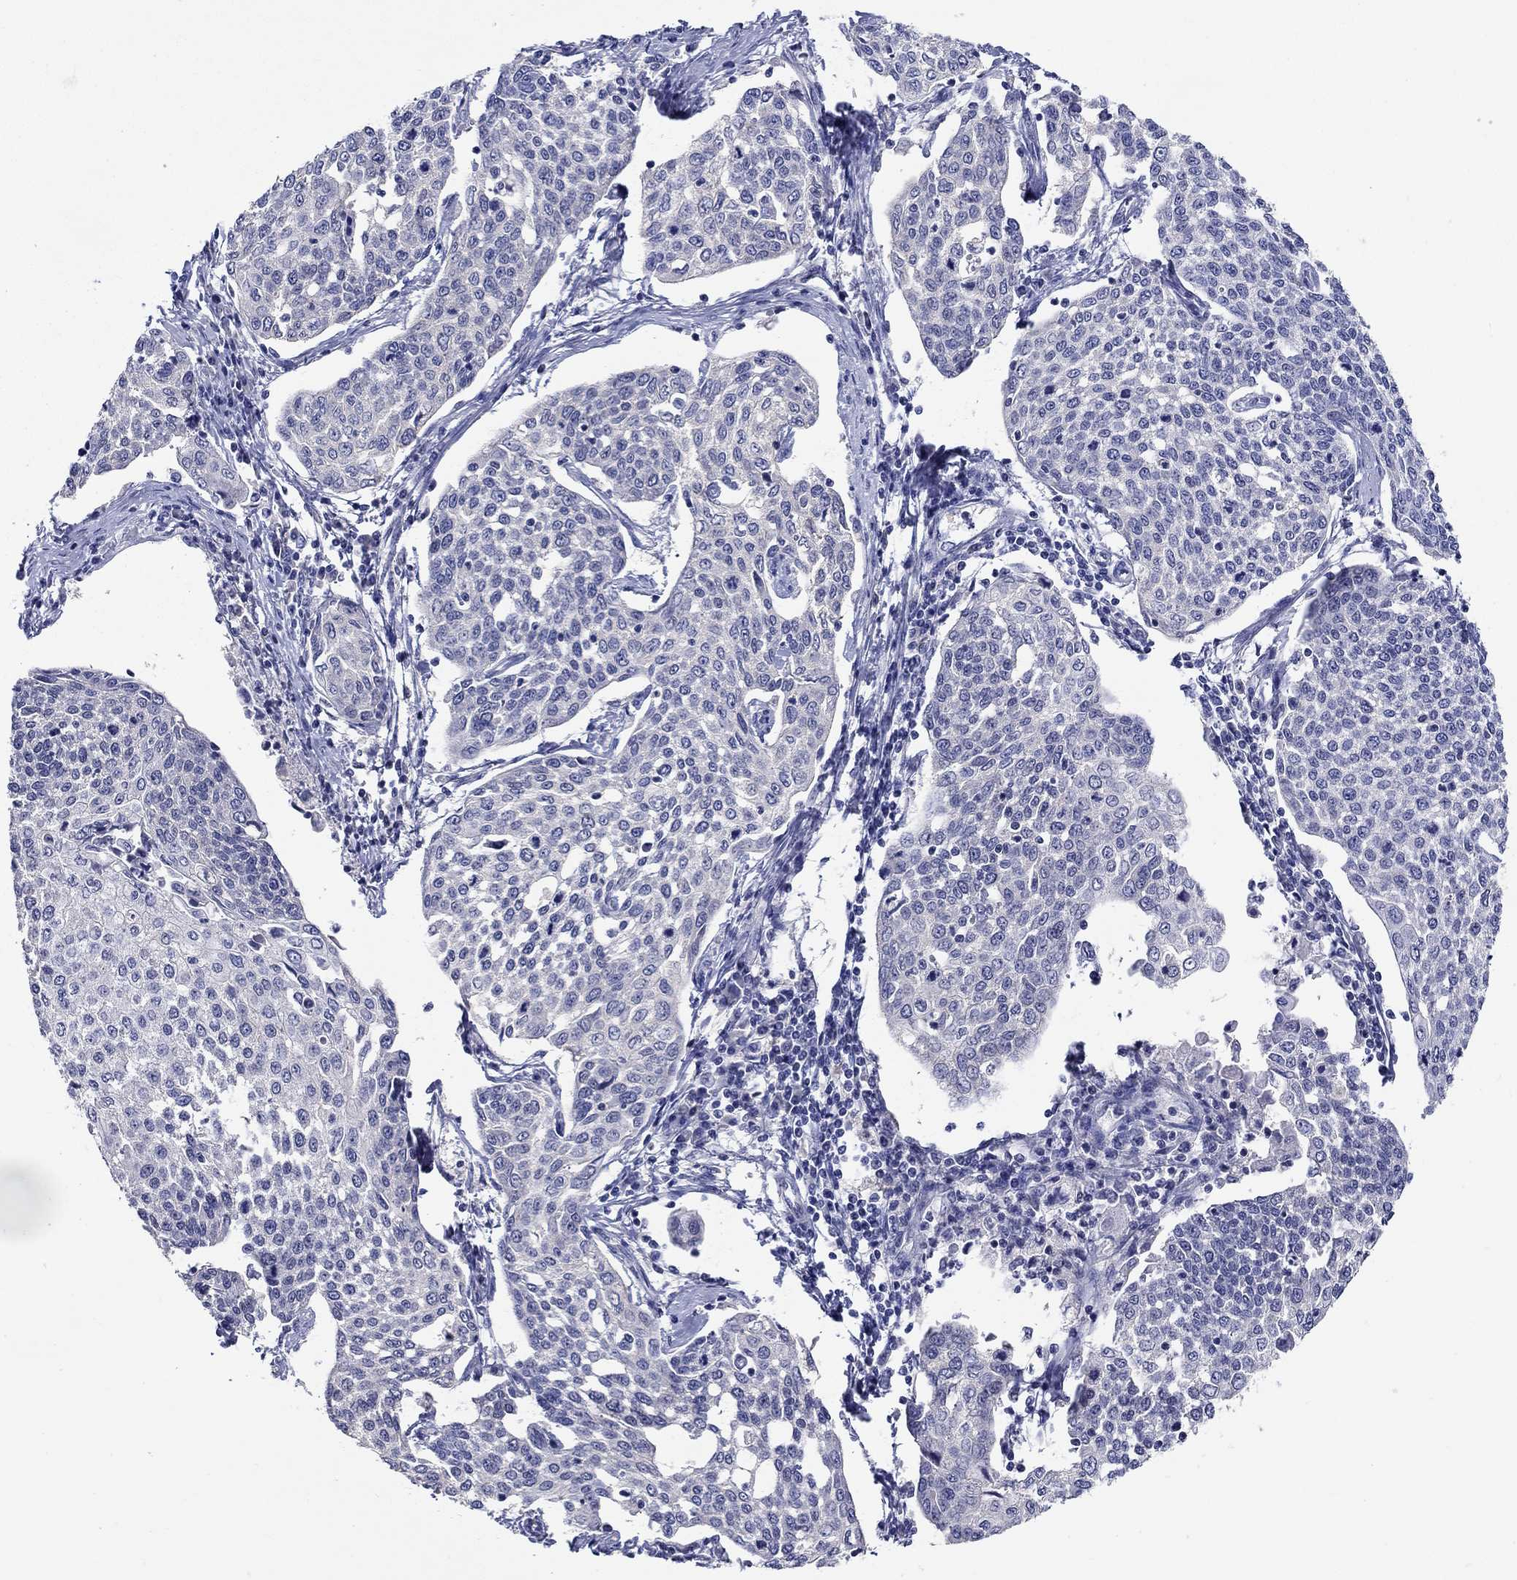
{"staining": {"intensity": "negative", "quantity": "none", "location": "none"}, "tissue": "cervical cancer", "cell_type": "Tumor cells", "image_type": "cancer", "snomed": [{"axis": "morphology", "description": "Squamous cell carcinoma, NOS"}, {"axis": "topography", "description": "Cervix"}], "caption": "A high-resolution photomicrograph shows IHC staining of cervical squamous cell carcinoma, which demonstrates no significant positivity in tumor cells.", "gene": "SLC30A3", "patient": {"sex": "female", "age": 34}}